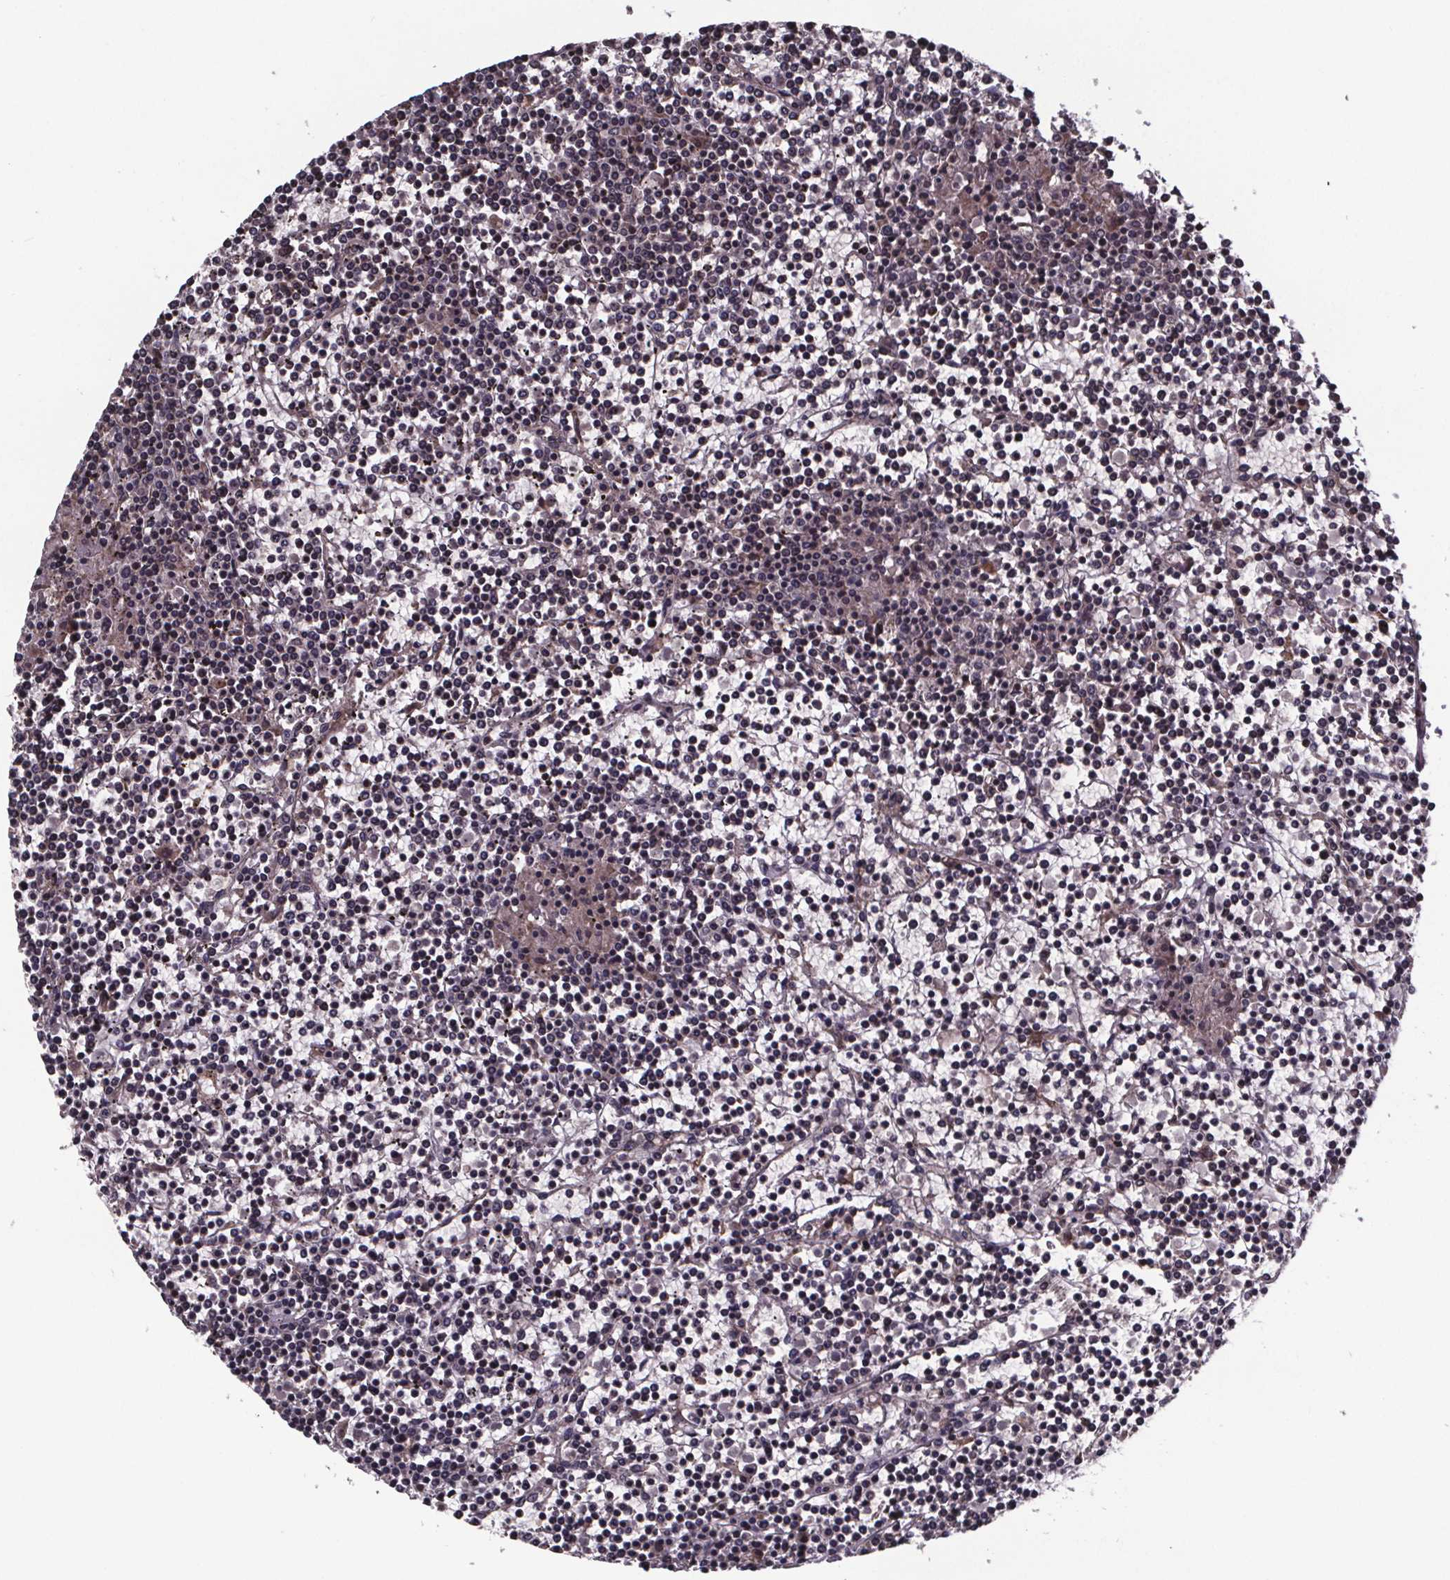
{"staining": {"intensity": "moderate", "quantity": ">75%", "location": "cytoplasmic/membranous,nuclear"}, "tissue": "lymphoma", "cell_type": "Tumor cells", "image_type": "cancer", "snomed": [{"axis": "morphology", "description": "Malignant lymphoma, non-Hodgkin's type, Low grade"}, {"axis": "topography", "description": "Spleen"}], "caption": "Malignant lymphoma, non-Hodgkin's type (low-grade) stained for a protein (brown) shows moderate cytoplasmic/membranous and nuclear positive positivity in approximately >75% of tumor cells.", "gene": "SAT1", "patient": {"sex": "female", "age": 19}}